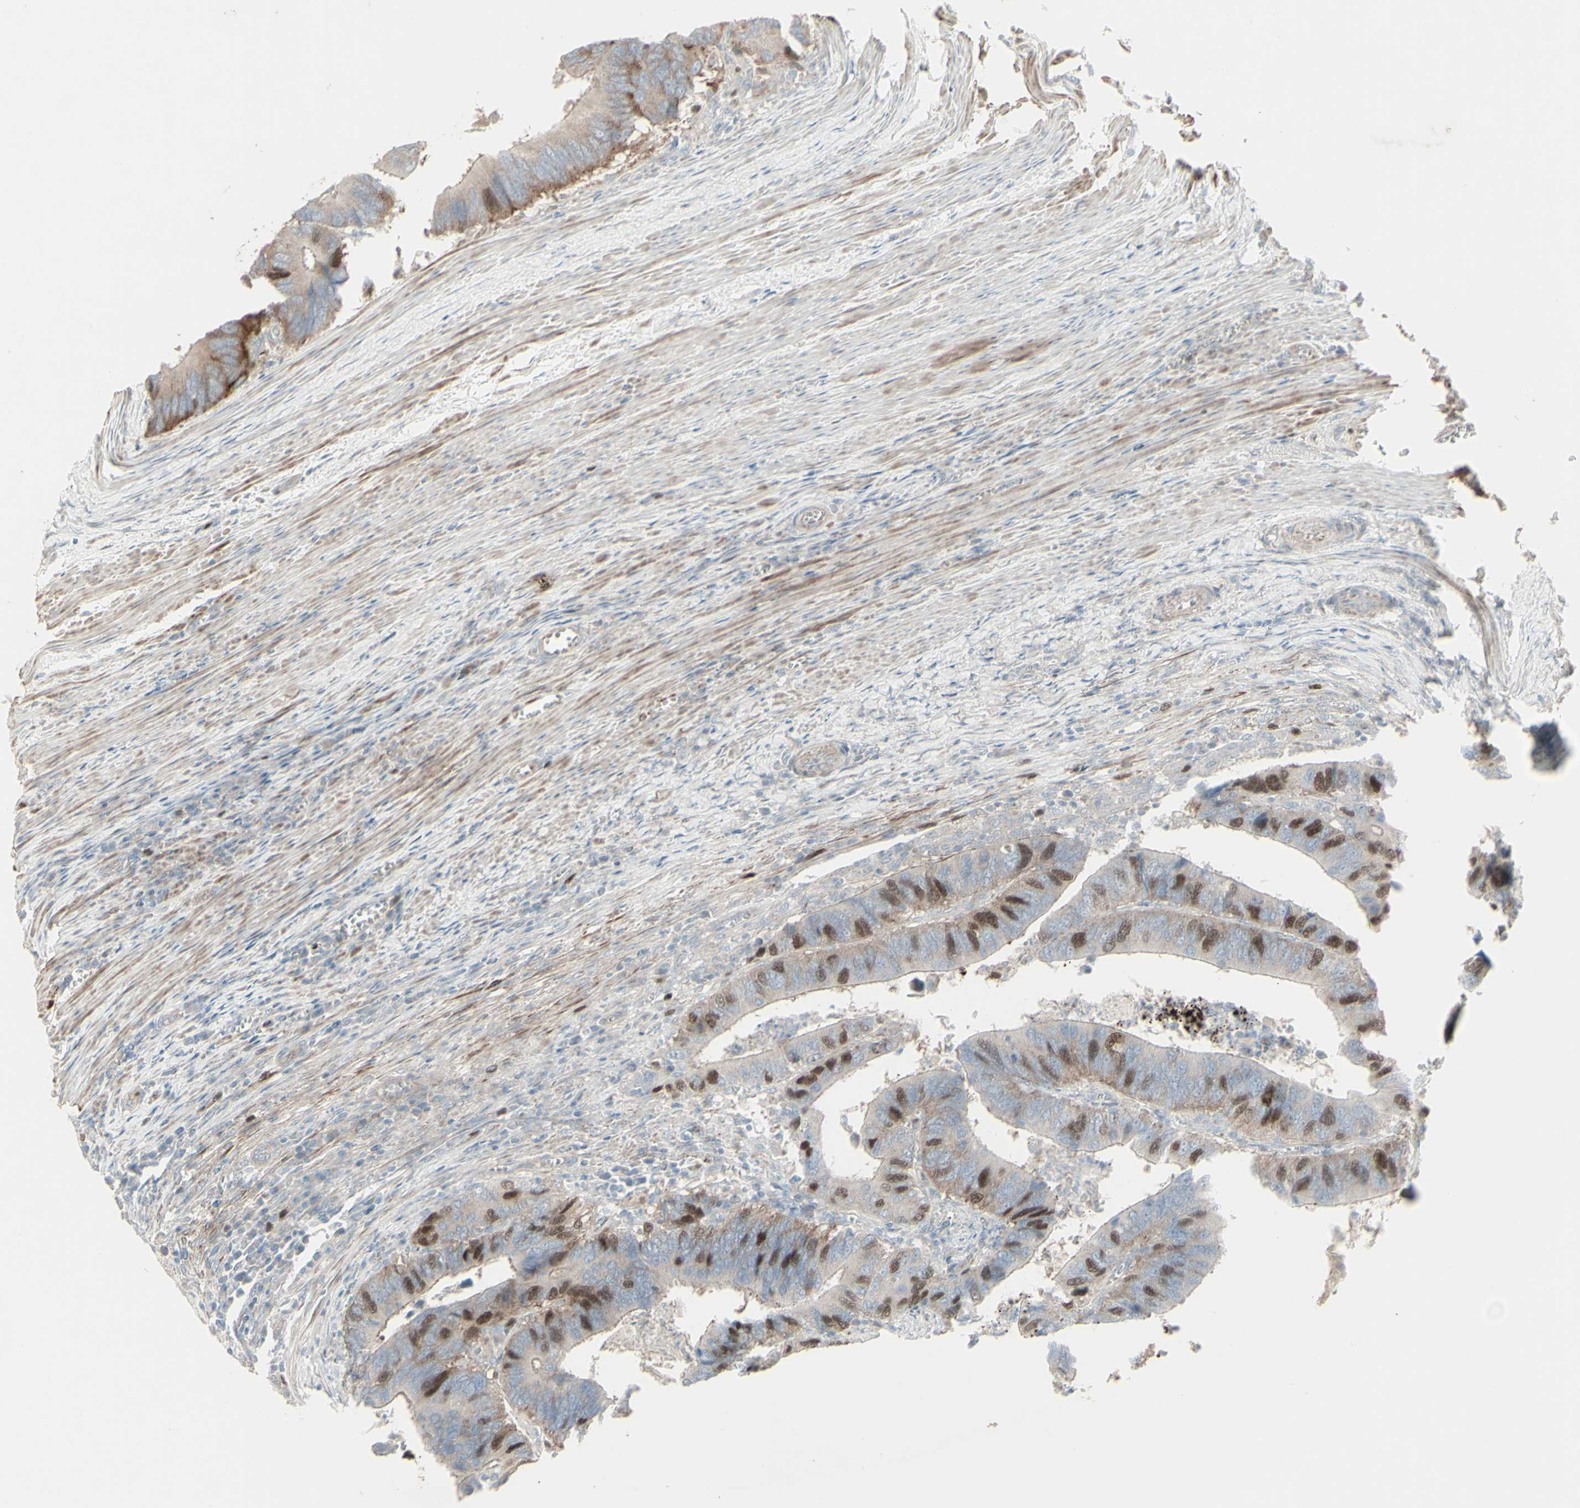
{"staining": {"intensity": "strong", "quantity": "25%-75%", "location": "nuclear"}, "tissue": "colorectal cancer", "cell_type": "Tumor cells", "image_type": "cancer", "snomed": [{"axis": "morphology", "description": "Adenocarcinoma, NOS"}, {"axis": "topography", "description": "Colon"}], "caption": "Human adenocarcinoma (colorectal) stained with a brown dye demonstrates strong nuclear positive positivity in approximately 25%-75% of tumor cells.", "gene": "GMNN", "patient": {"sex": "male", "age": 72}}